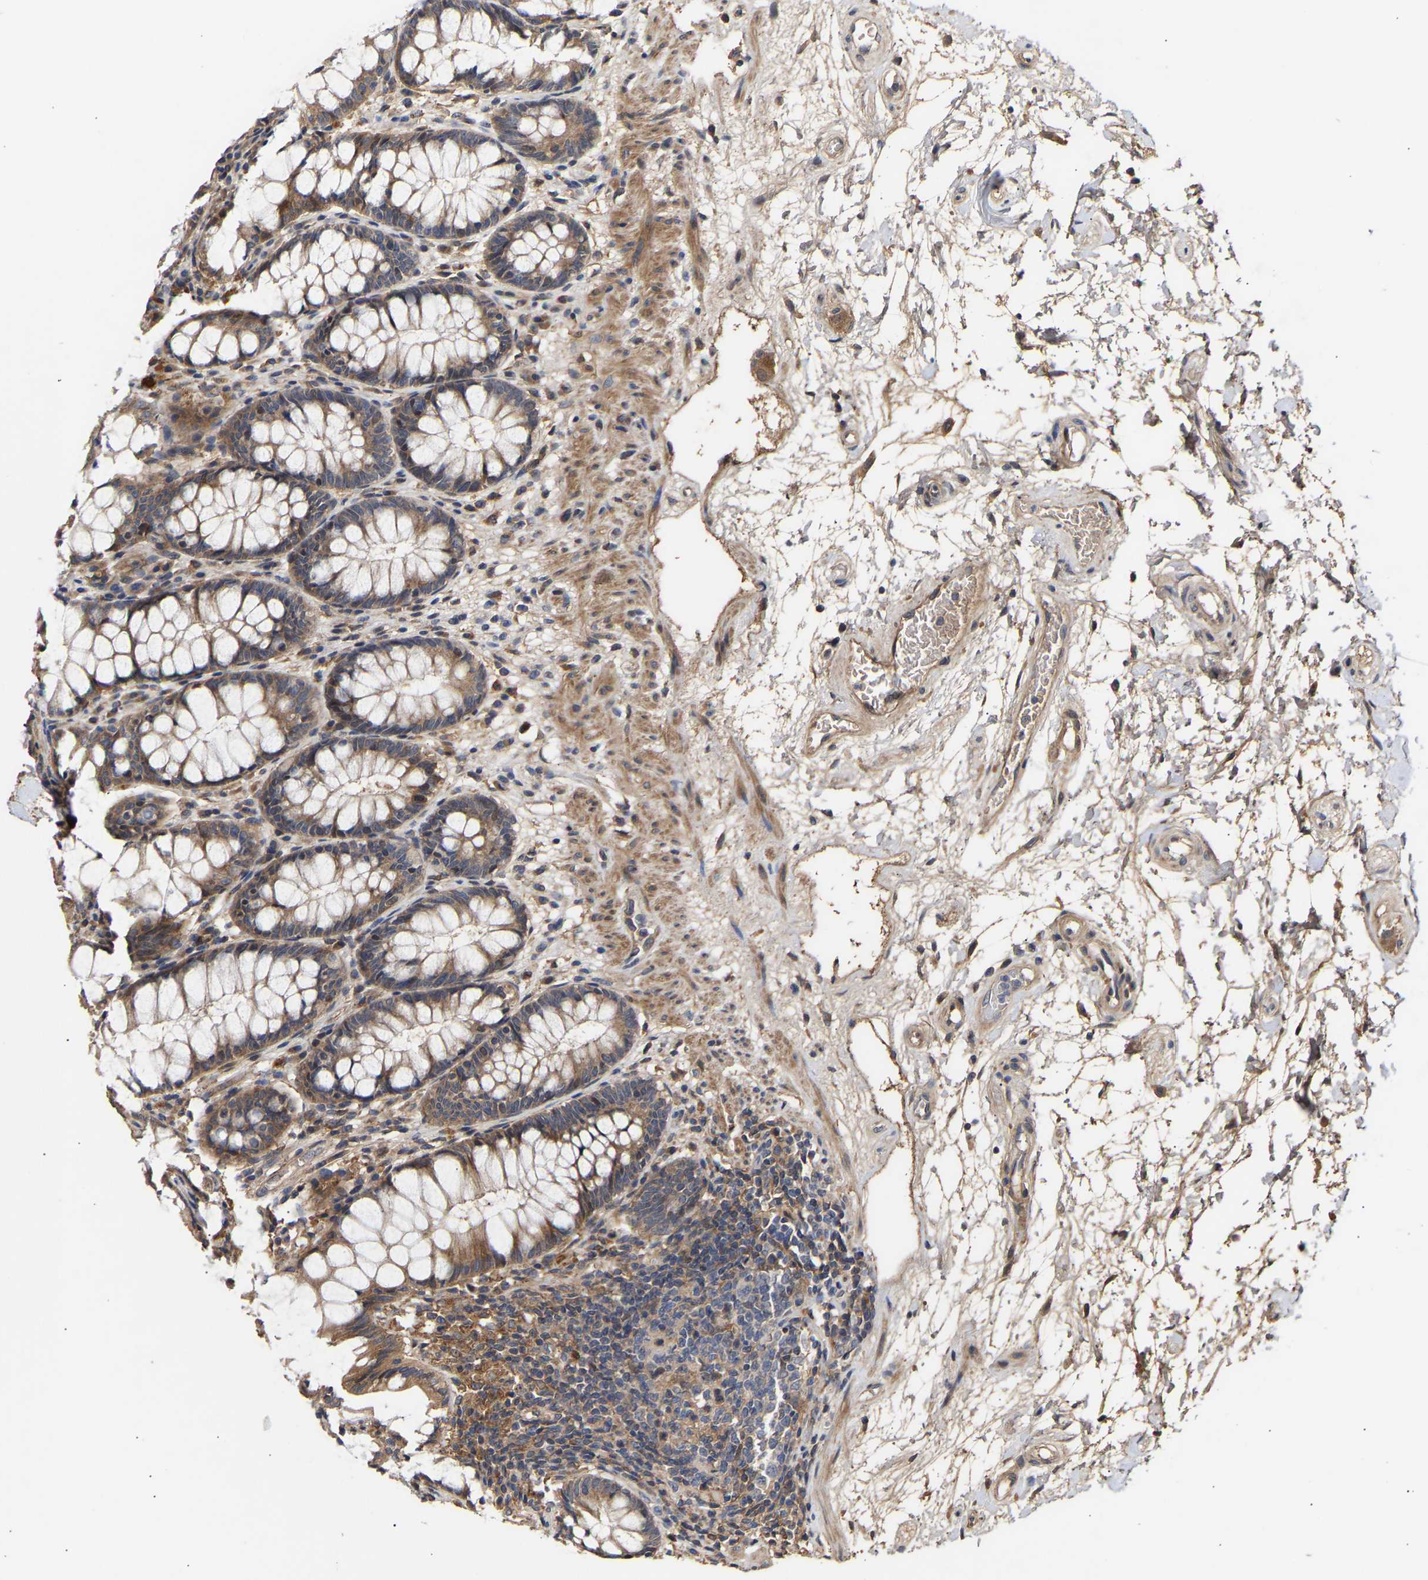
{"staining": {"intensity": "strong", "quantity": ">75%", "location": "cytoplasmic/membranous"}, "tissue": "rectum", "cell_type": "Glandular cells", "image_type": "normal", "snomed": [{"axis": "morphology", "description": "Normal tissue, NOS"}, {"axis": "topography", "description": "Rectum"}], "caption": "Unremarkable rectum demonstrates strong cytoplasmic/membranous expression in about >75% of glandular cells, visualized by immunohistochemistry. Using DAB (3,3'-diaminobenzidine) (brown) and hematoxylin (blue) stains, captured at high magnification using brightfield microscopy.", "gene": "KASH5", "patient": {"sex": "male", "age": 64}}